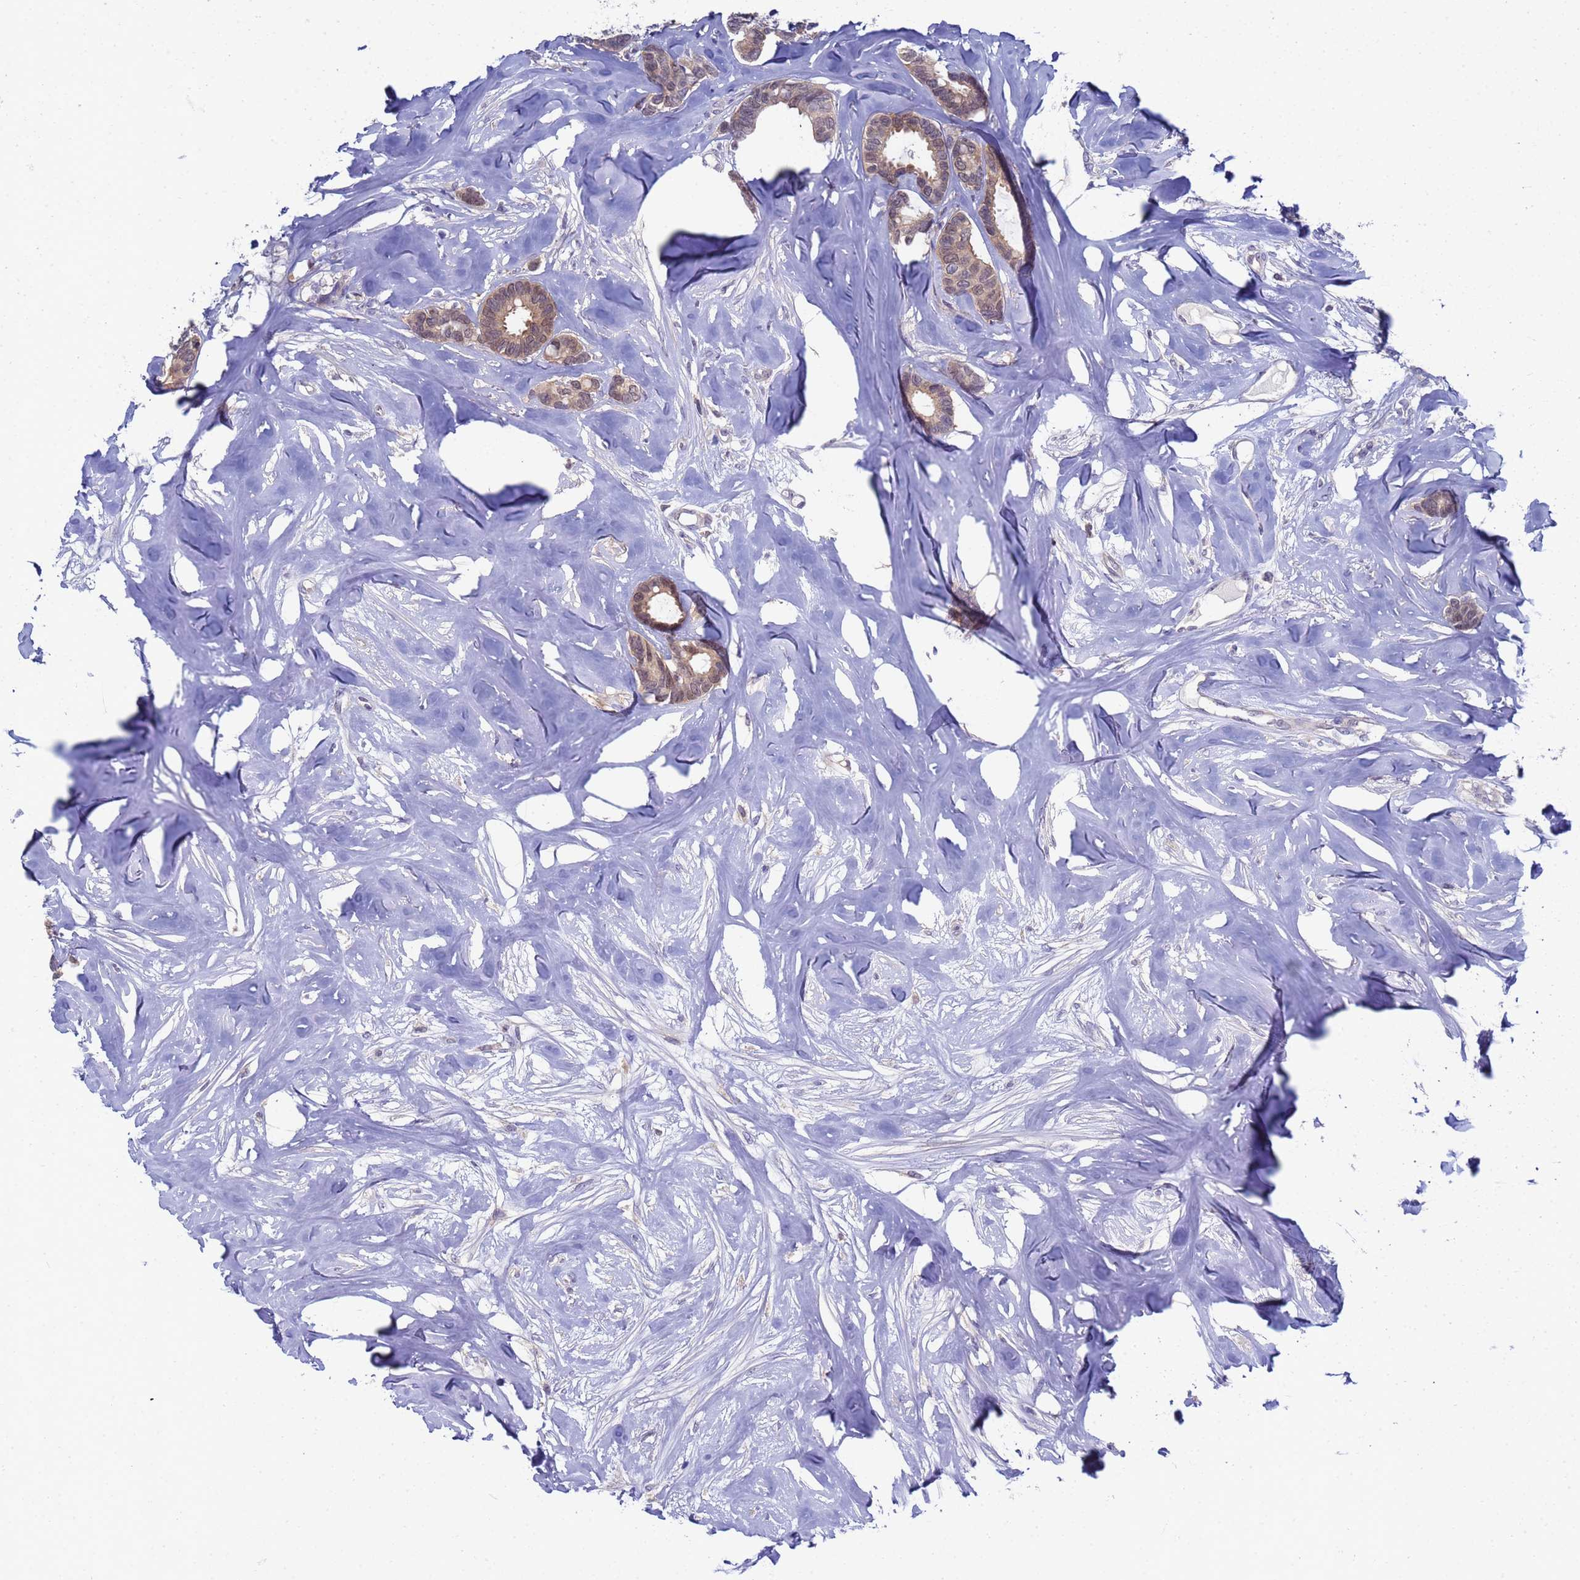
{"staining": {"intensity": "moderate", "quantity": ">75%", "location": "cytoplasmic/membranous,nuclear"}, "tissue": "breast cancer", "cell_type": "Tumor cells", "image_type": "cancer", "snomed": [{"axis": "morphology", "description": "Duct carcinoma"}, {"axis": "topography", "description": "Breast"}], "caption": "Breast cancer (intraductal carcinoma) was stained to show a protein in brown. There is medium levels of moderate cytoplasmic/membranous and nuclear staining in approximately >75% of tumor cells.", "gene": "ENOSF1", "patient": {"sex": "female", "age": 87}}